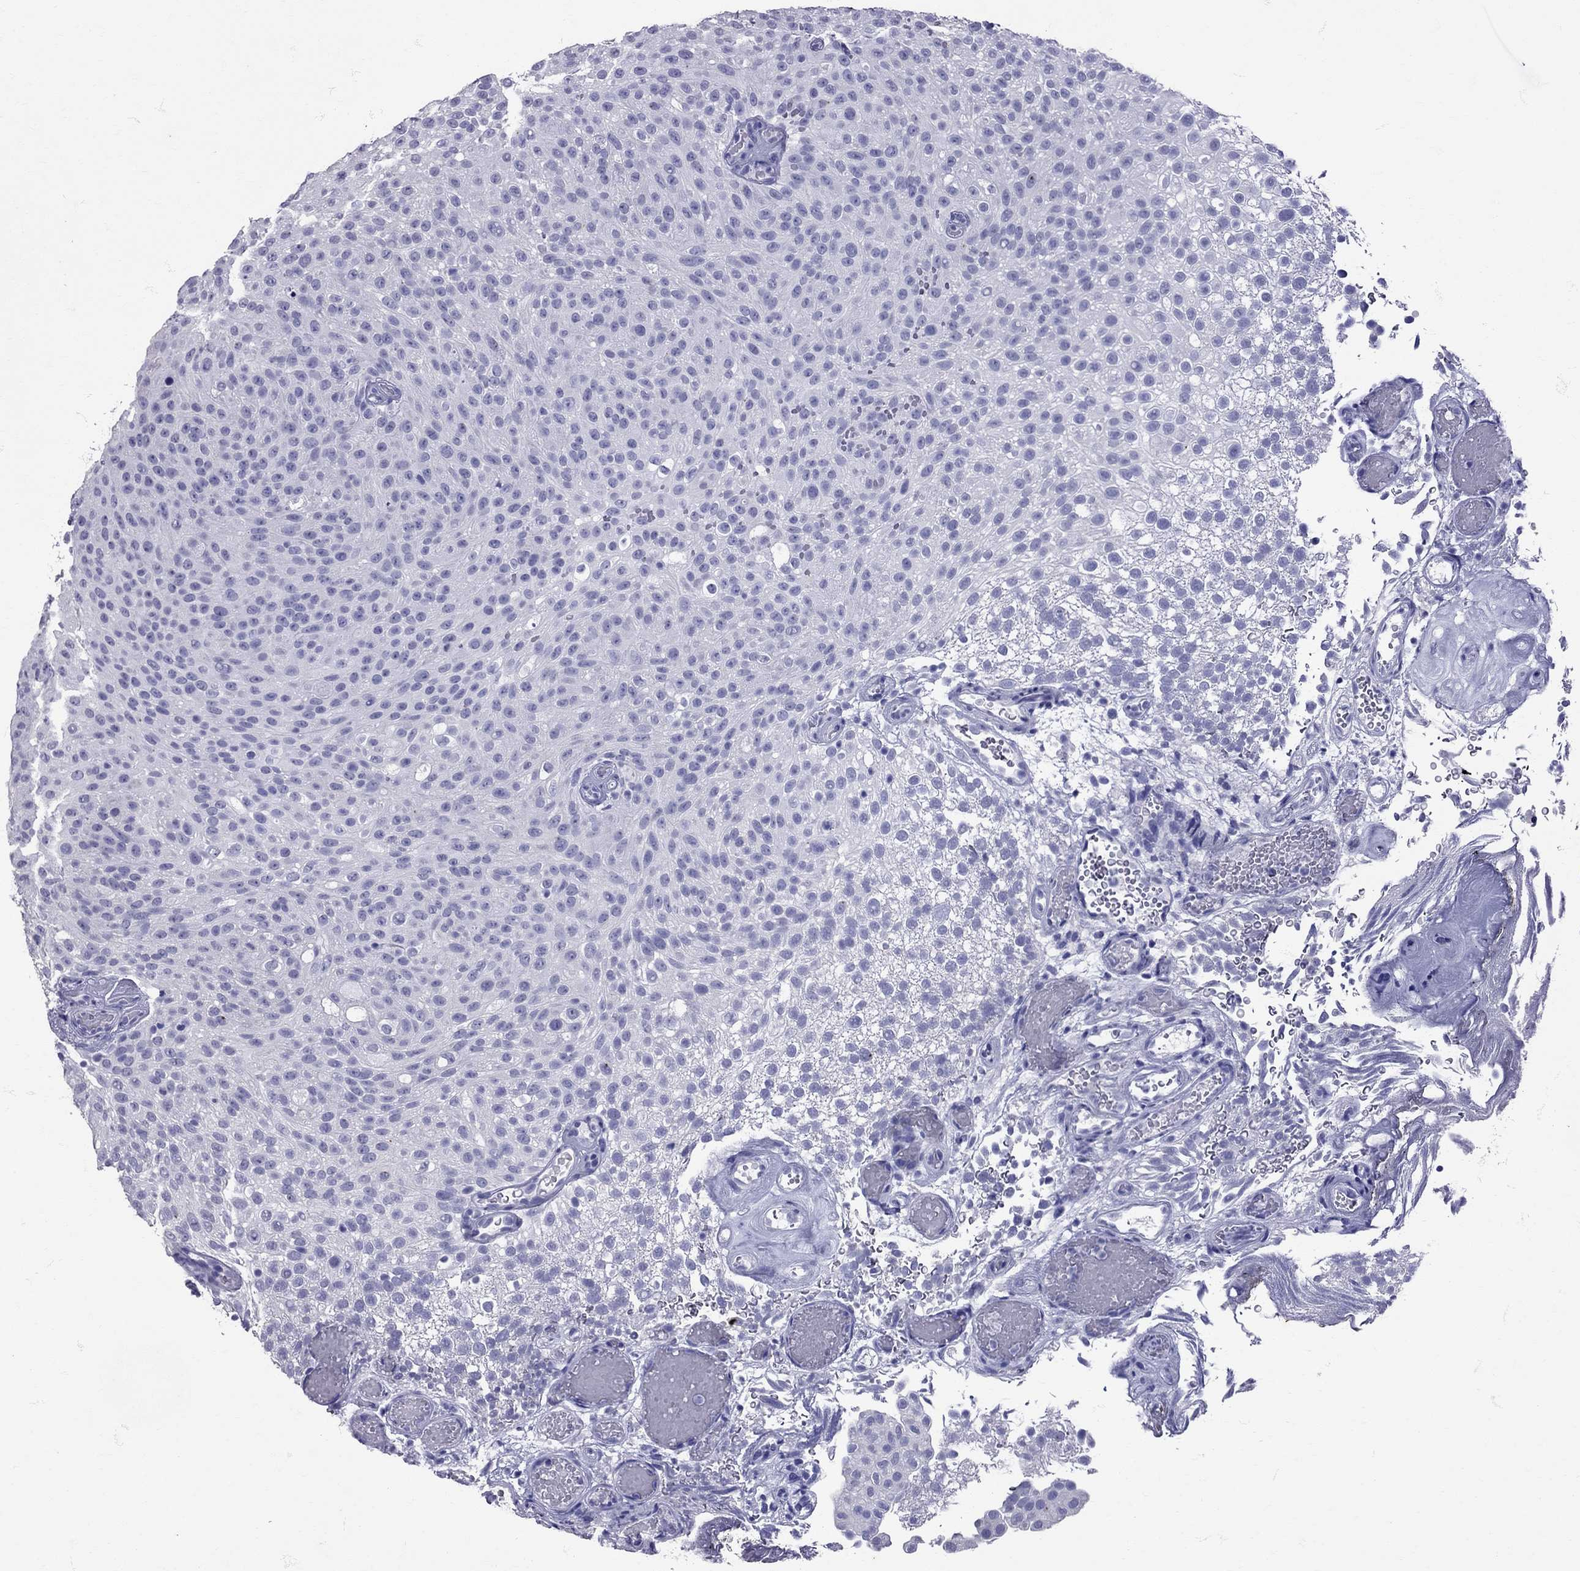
{"staining": {"intensity": "negative", "quantity": "none", "location": "none"}, "tissue": "urothelial cancer", "cell_type": "Tumor cells", "image_type": "cancer", "snomed": [{"axis": "morphology", "description": "Urothelial carcinoma, Low grade"}, {"axis": "topography", "description": "Urinary bladder"}], "caption": "Urothelial cancer stained for a protein using immunohistochemistry reveals no positivity tumor cells.", "gene": "AVP", "patient": {"sex": "male", "age": 78}}